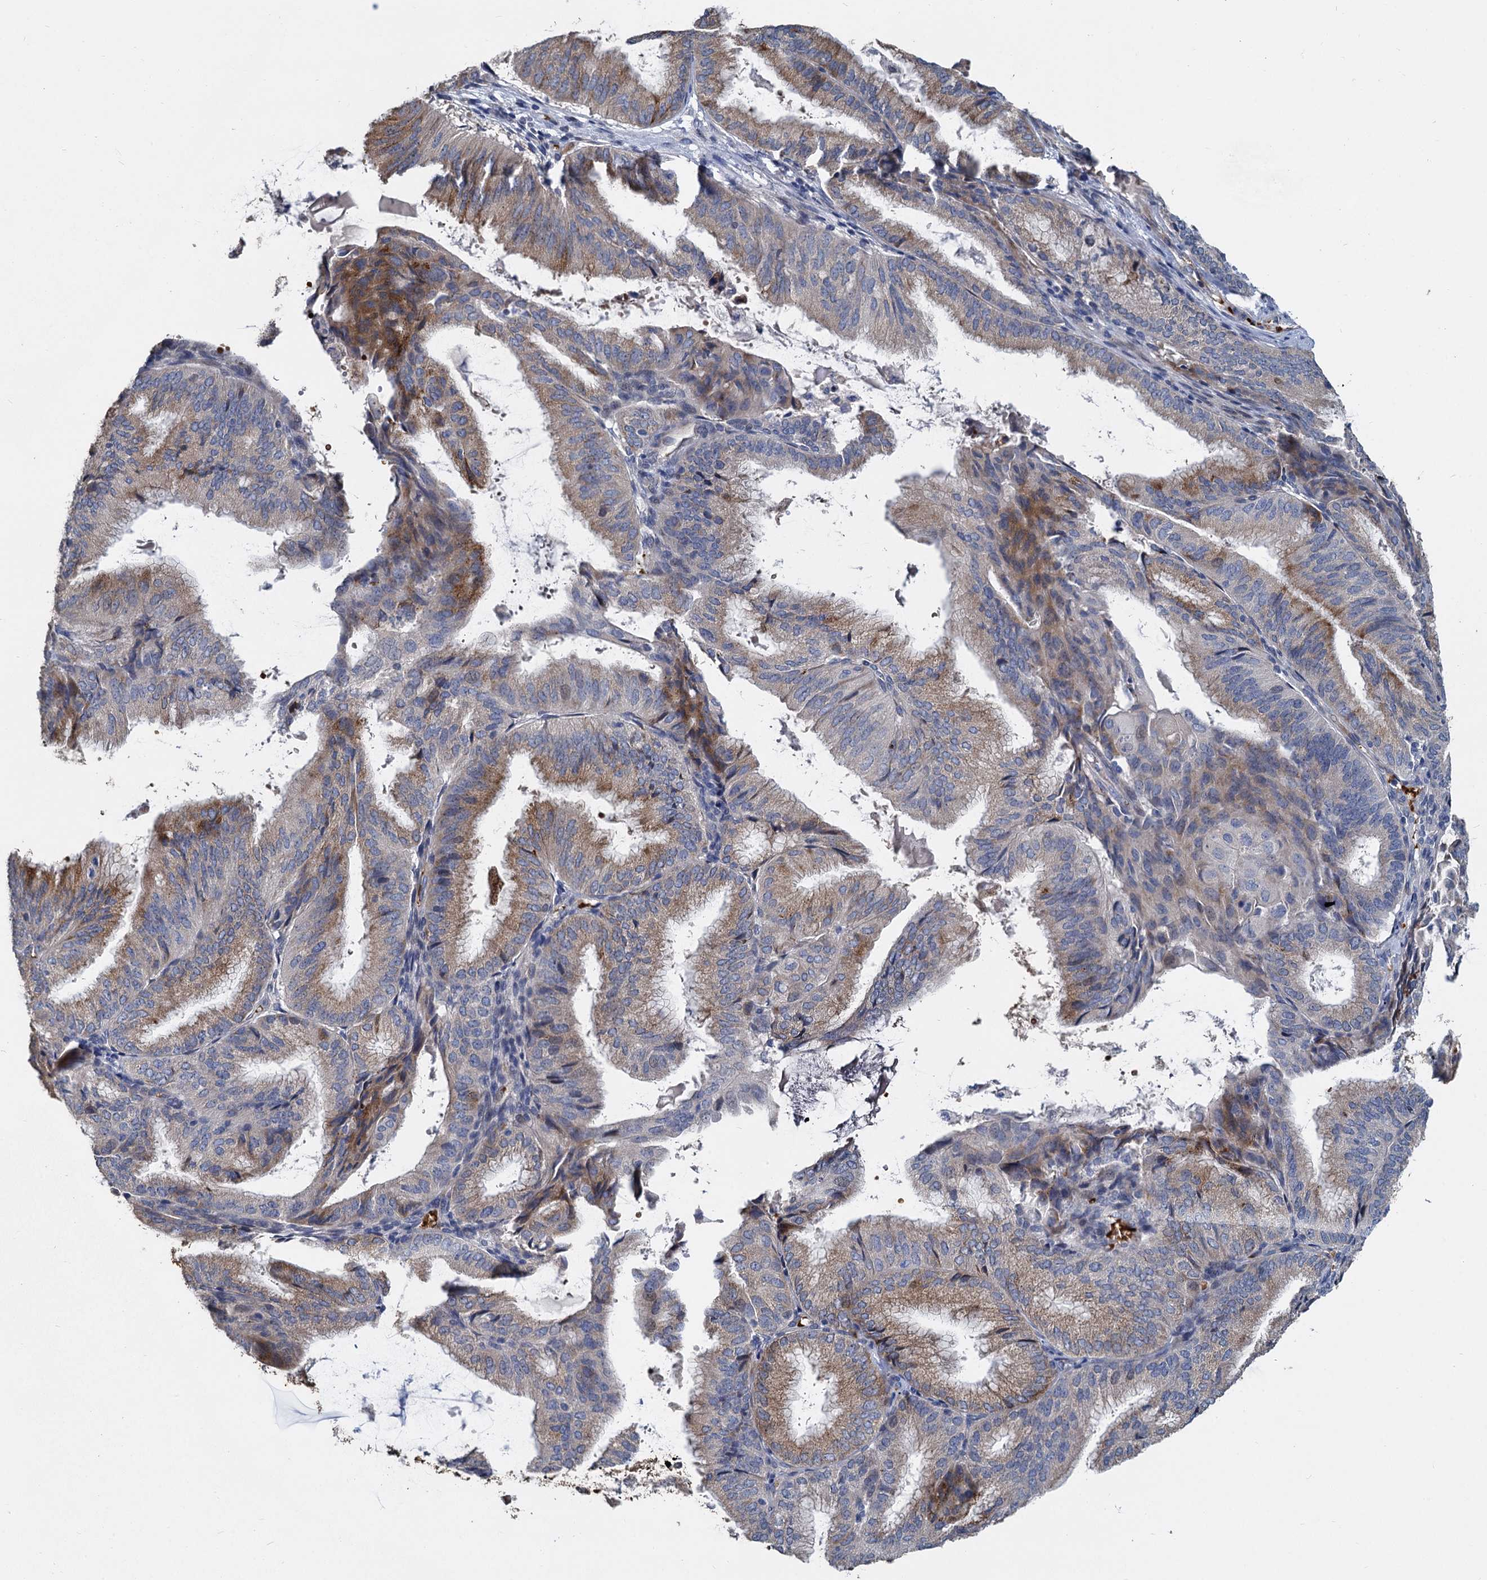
{"staining": {"intensity": "moderate", "quantity": "25%-75%", "location": "cytoplasmic/membranous"}, "tissue": "endometrial cancer", "cell_type": "Tumor cells", "image_type": "cancer", "snomed": [{"axis": "morphology", "description": "Adenocarcinoma, NOS"}, {"axis": "topography", "description": "Endometrium"}], "caption": "Immunohistochemistry (DAB (3,3'-diaminobenzidine)) staining of endometrial cancer (adenocarcinoma) exhibits moderate cytoplasmic/membranous protein expression in about 25%-75% of tumor cells.", "gene": "TCTN2", "patient": {"sex": "female", "age": 49}}